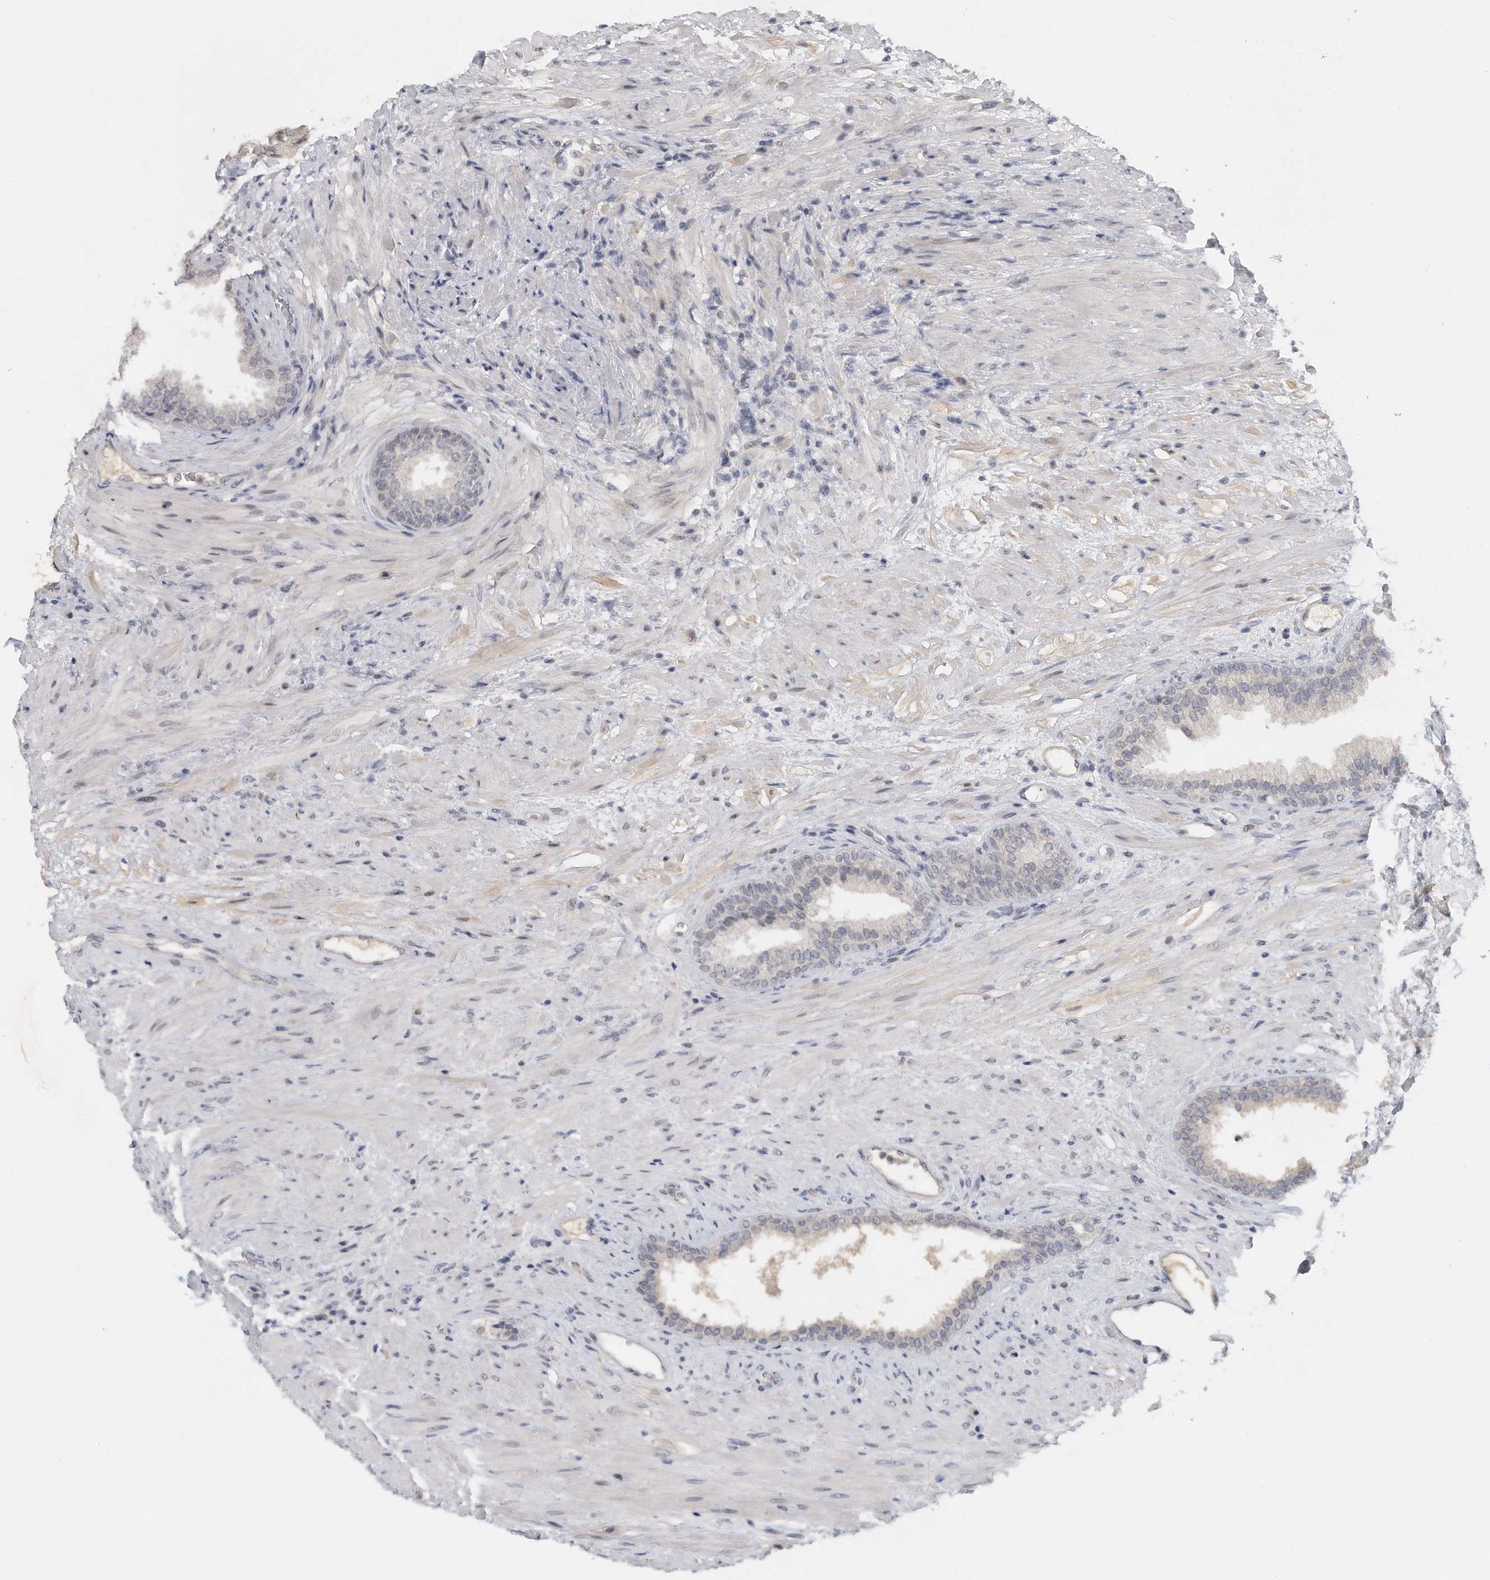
{"staining": {"intensity": "negative", "quantity": "none", "location": "none"}, "tissue": "prostate", "cell_type": "Glandular cells", "image_type": "normal", "snomed": [{"axis": "morphology", "description": "Normal tissue, NOS"}, {"axis": "topography", "description": "Prostate"}], "caption": "Immunohistochemistry of benign prostate displays no staining in glandular cells. Brightfield microscopy of immunohistochemistry (IHC) stained with DAB (3,3'-diaminobenzidine) (brown) and hematoxylin (blue), captured at high magnification.", "gene": "DDX43", "patient": {"sex": "male", "age": 76}}